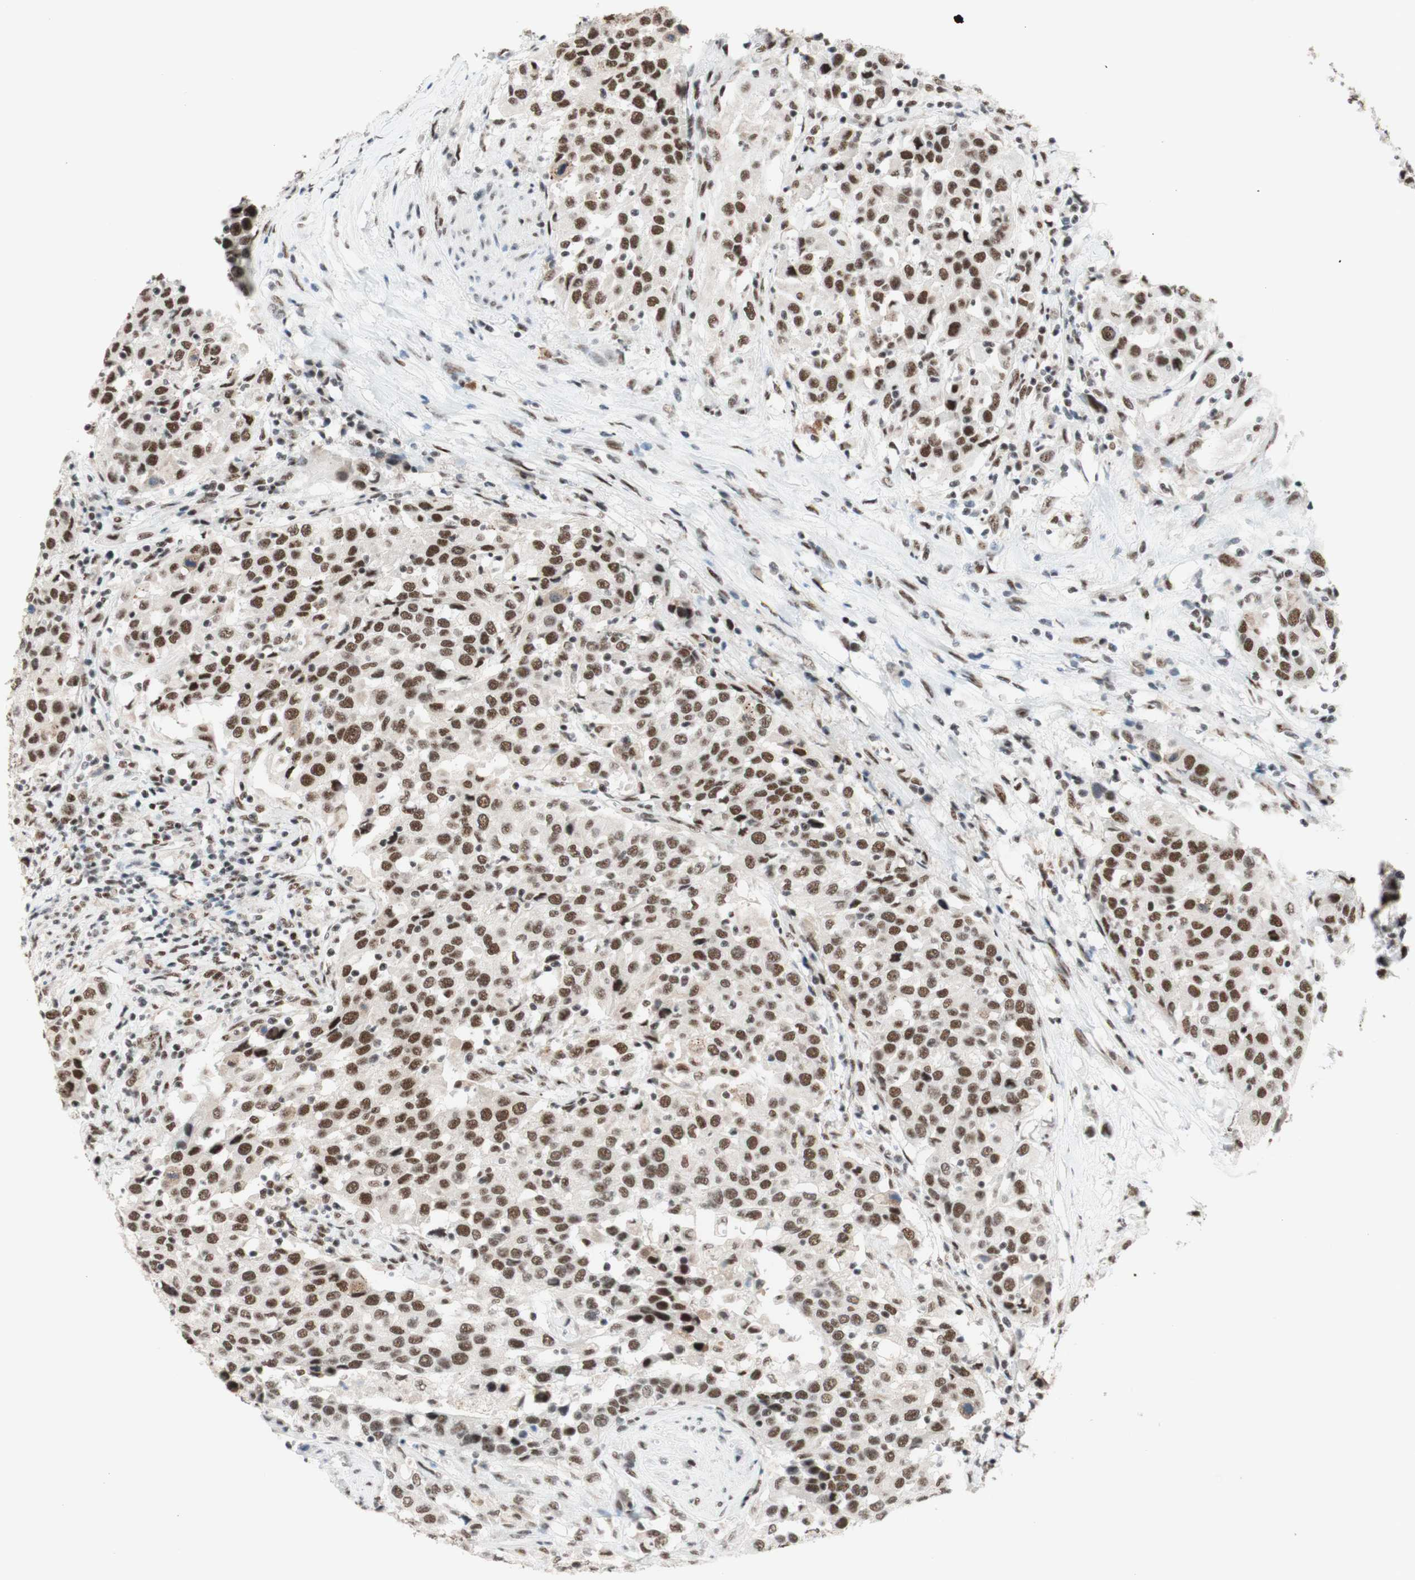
{"staining": {"intensity": "strong", "quantity": ">75%", "location": "nuclear"}, "tissue": "urothelial cancer", "cell_type": "Tumor cells", "image_type": "cancer", "snomed": [{"axis": "morphology", "description": "Urothelial carcinoma, High grade"}, {"axis": "topography", "description": "Urinary bladder"}], "caption": "Human urothelial cancer stained for a protein (brown) demonstrates strong nuclear positive expression in approximately >75% of tumor cells.", "gene": "PRPF19", "patient": {"sex": "female", "age": 80}}